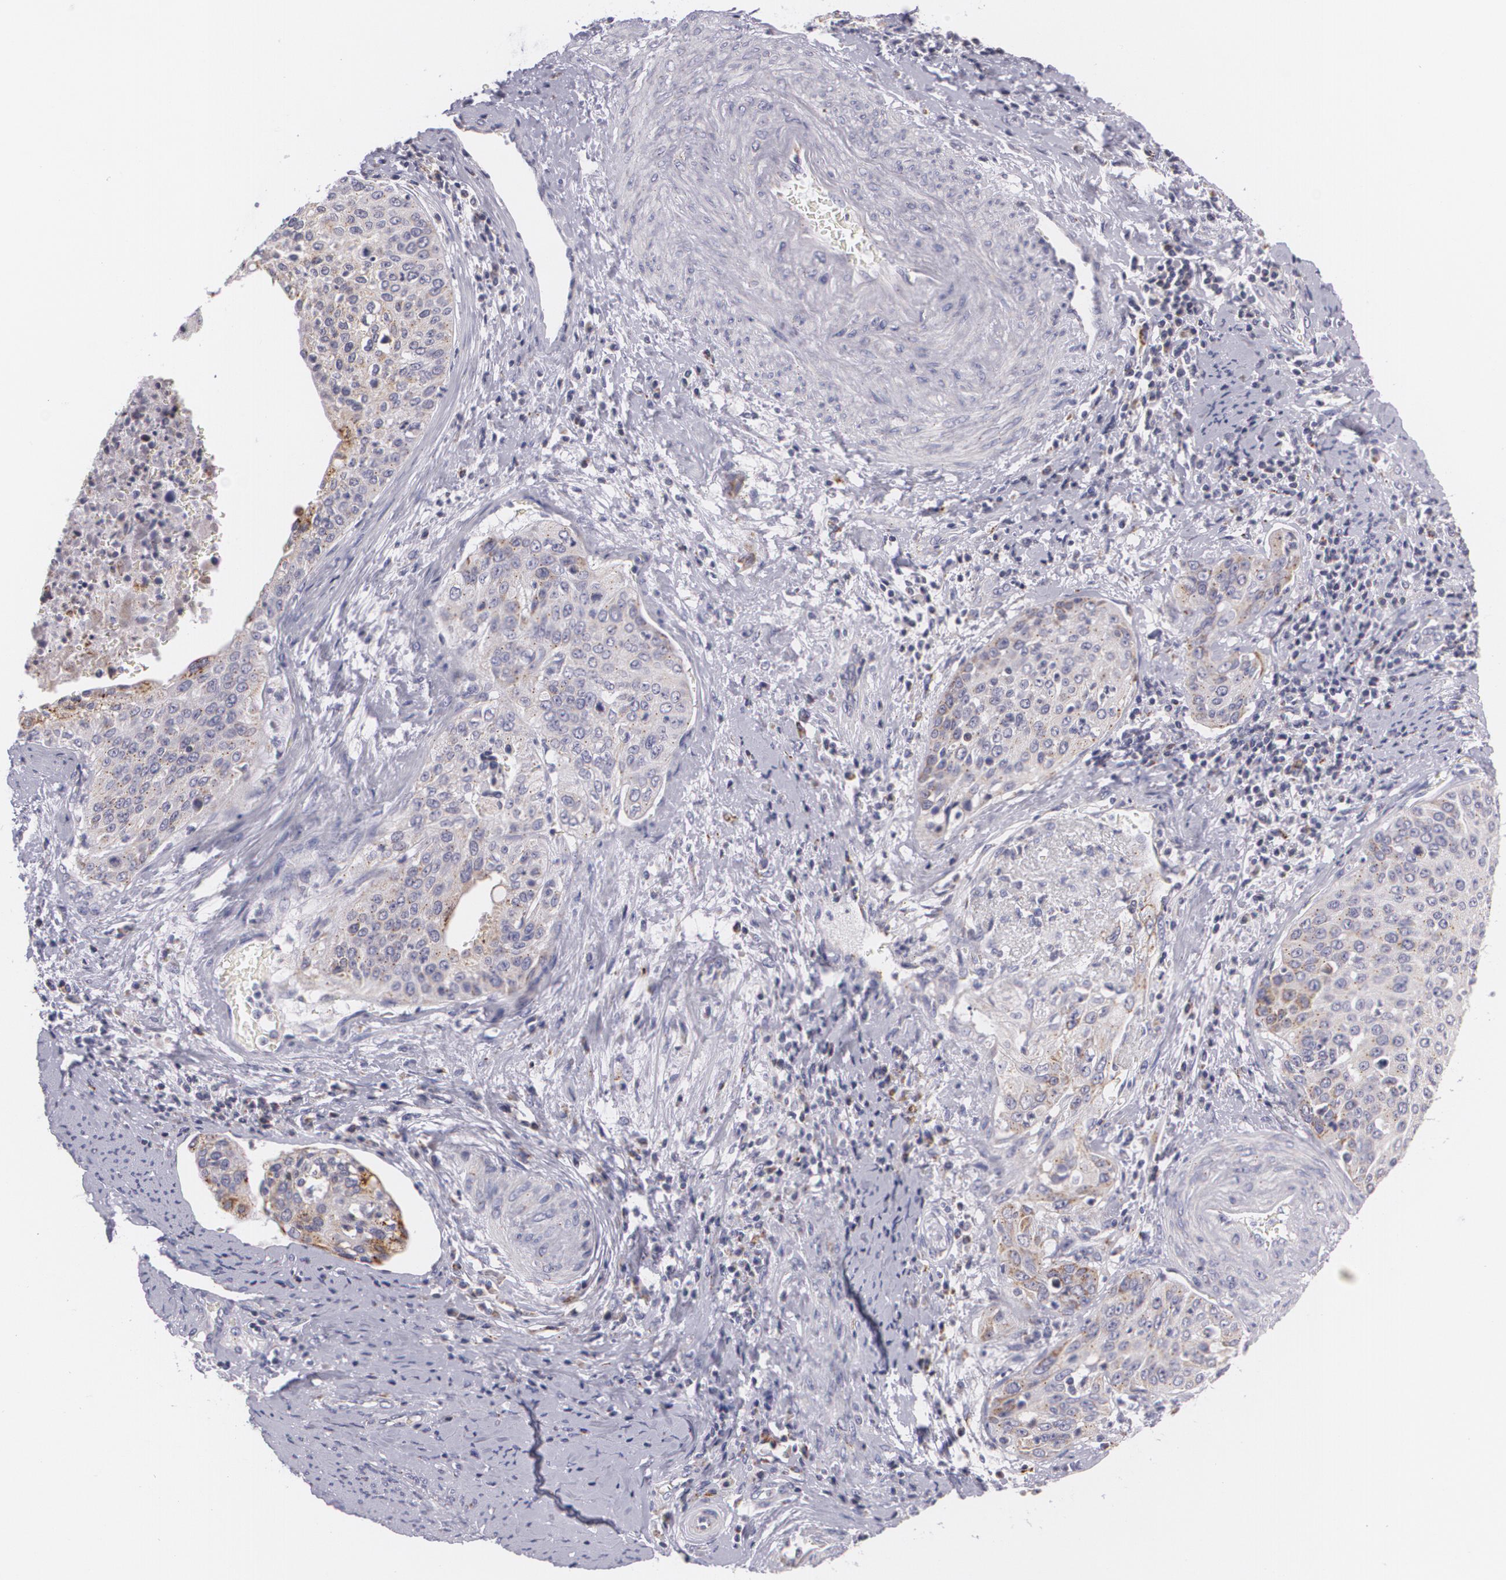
{"staining": {"intensity": "weak", "quantity": "<25%", "location": "cytoplasmic/membranous"}, "tissue": "cervical cancer", "cell_type": "Tumor cells", "image_type": "cancer", "snomed": [{"axis": "morphology", "description": "Squamous cell carcinoma, NOS"}, {"axis": "topography", "description": "Cervix"}], "caption": "Immunohistochemical staining of cervical squamous cell carcinoma reveals no significant expression in tumor cells.", "gene": "CILK1", "patient": {"sex": "female", "age": 41}}